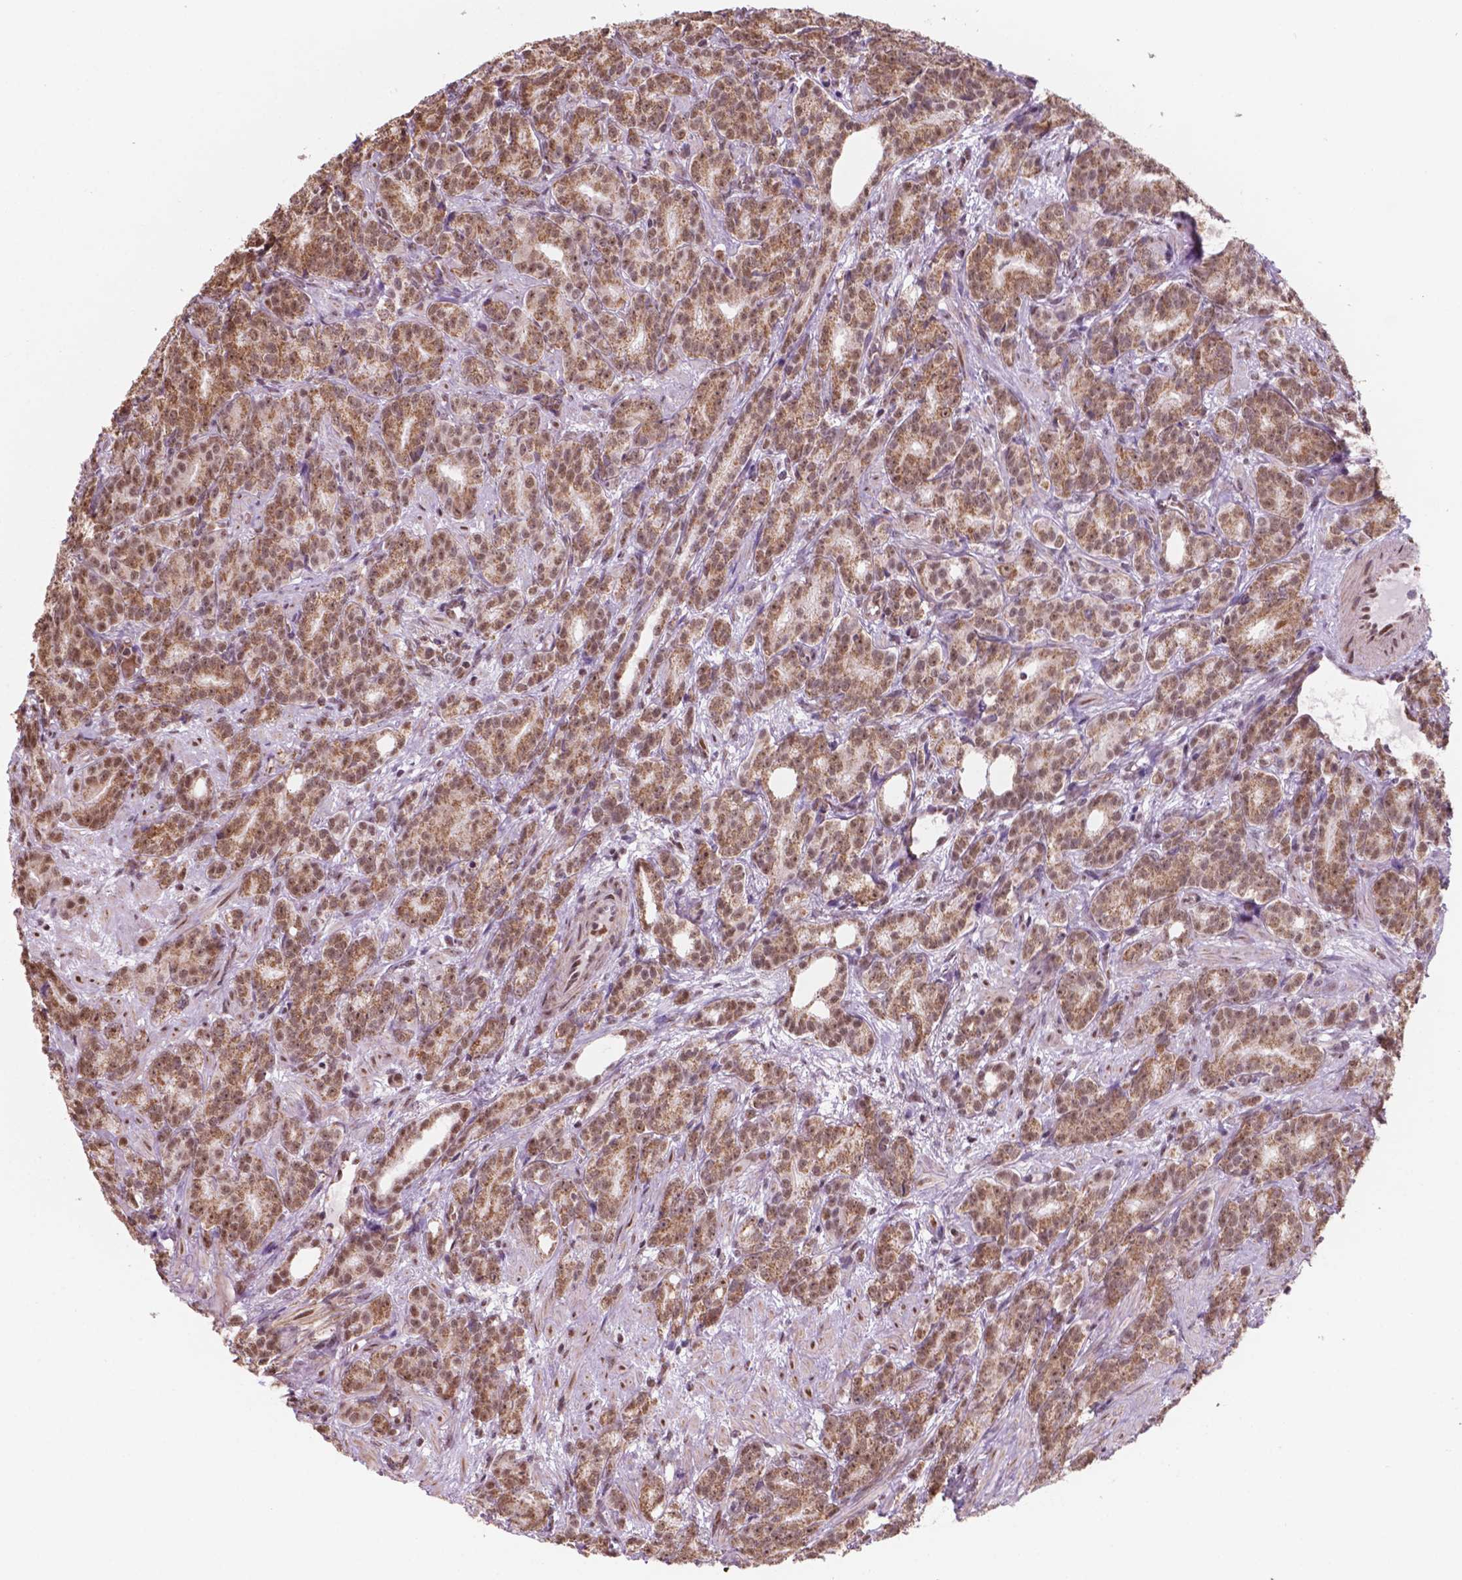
{"staining": {"intensity": "moderate", "quantity": ">75%", "location": "cytoplasmic/membranous,nuclear"}, "tissue": "prostate cancer", "cell_type": "Tumor cells", "image_type": "cancer", "snomed": [{"axis": "morphology", "description": "Adenocarcinoma, High grade"}, {"axis": "topography", "description": "Prostate"}], "caption": "Immunohistochemical staining of human adenocarcinoma (high-grade) (prostate) shows medium levels of moderate cytoplasmic/membranous and nuclear staining in approximately >75% of tumor cells.", "gene": "NDUFA10", "patient": {"sex": "male", "age": 90}}